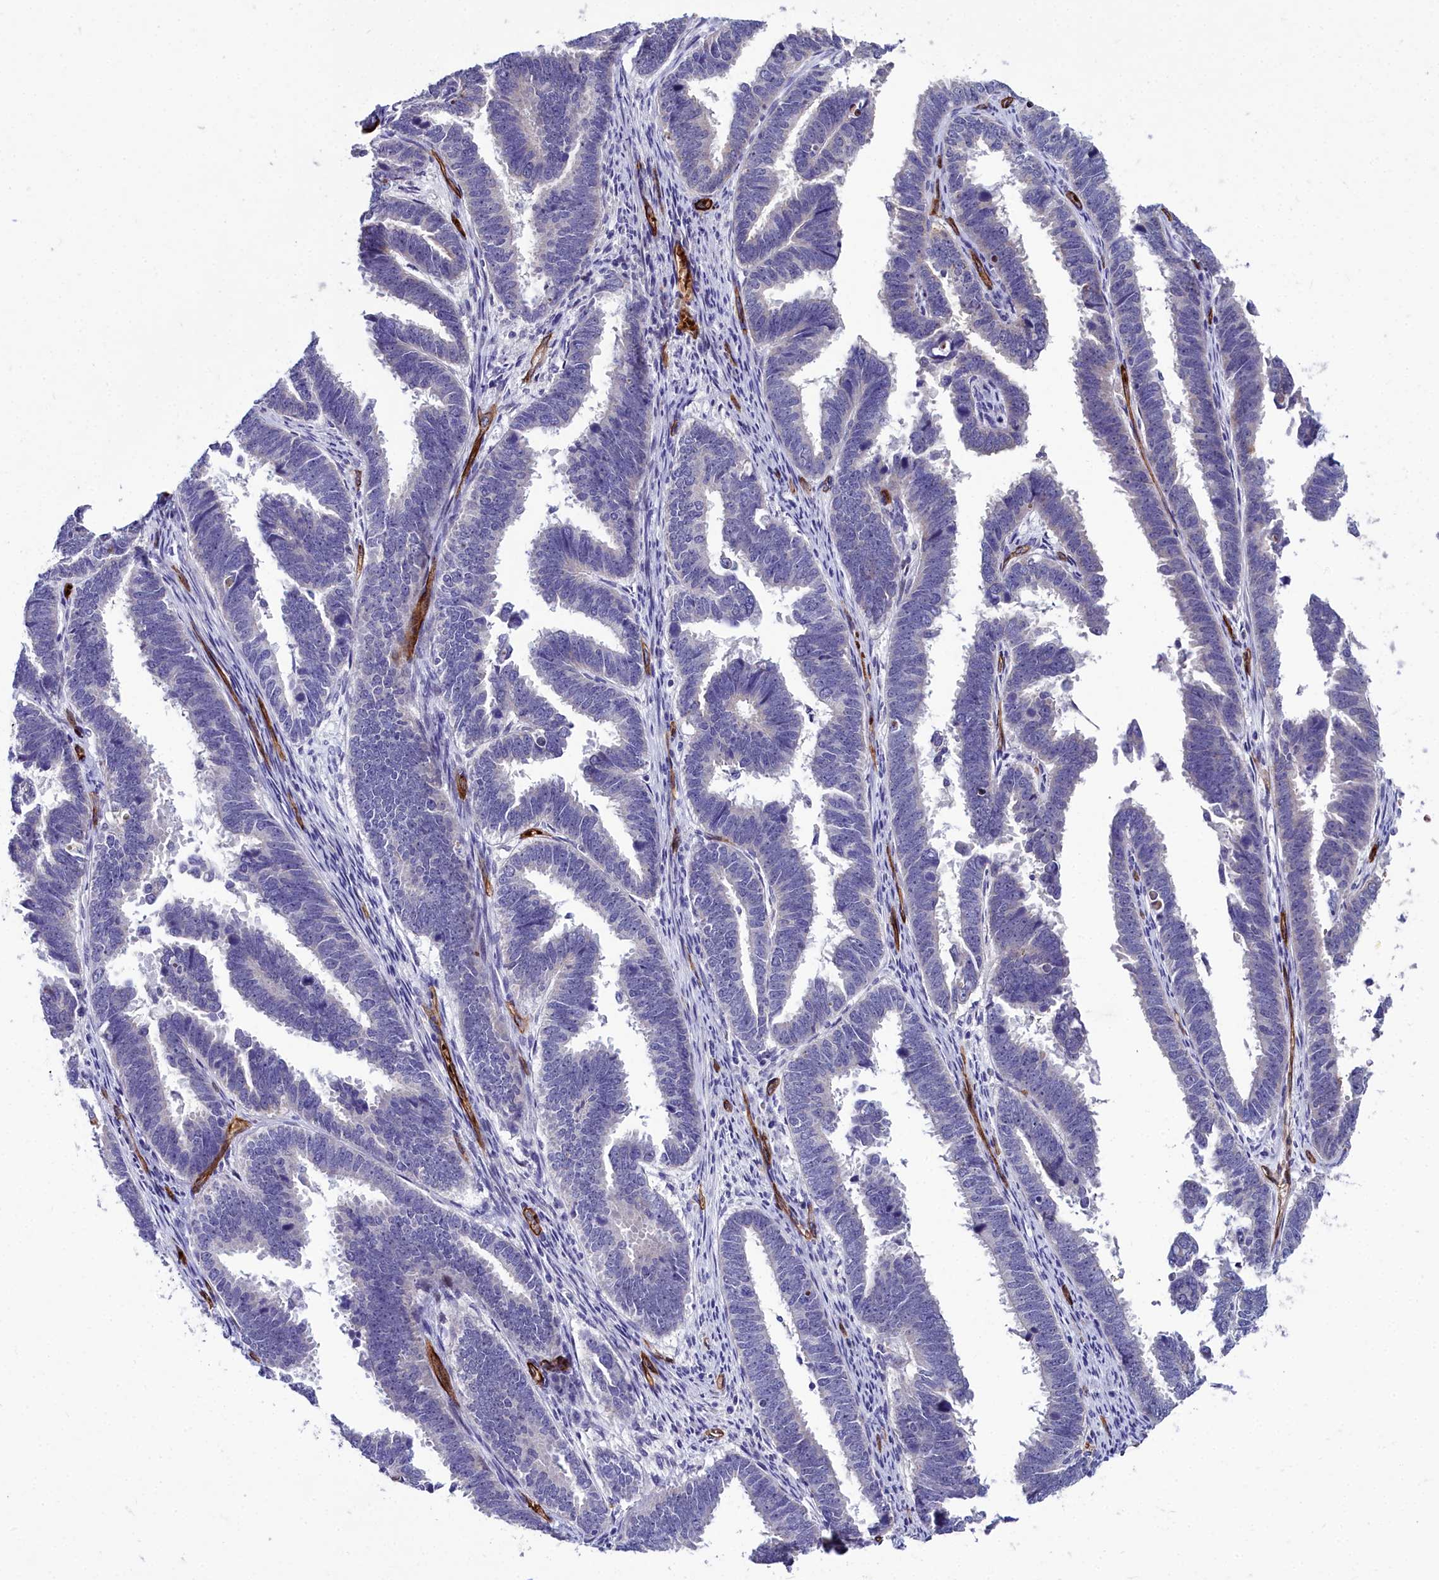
{"staining": {"intensity": "negative", "quantity": "none", "location": "none"}, "tissue": "endometrial cancer", "cell_type": "Tumor cells", "image_type": "cancer", "snomed": [{"axis": "morphology", "description": "Adenocarcinoma, NOS"}, {"axis": "topography", "description": "Endometrium"}], "caption": "Immunohistochemistry image of neoplastic tissue: human endometrial cancer (adenocarcinoma) stained with DAB demonstrates no significant protein expression in tumor cells.", "gene": "CYP4F11", "patient": {"sex": "female", "age": 75}}